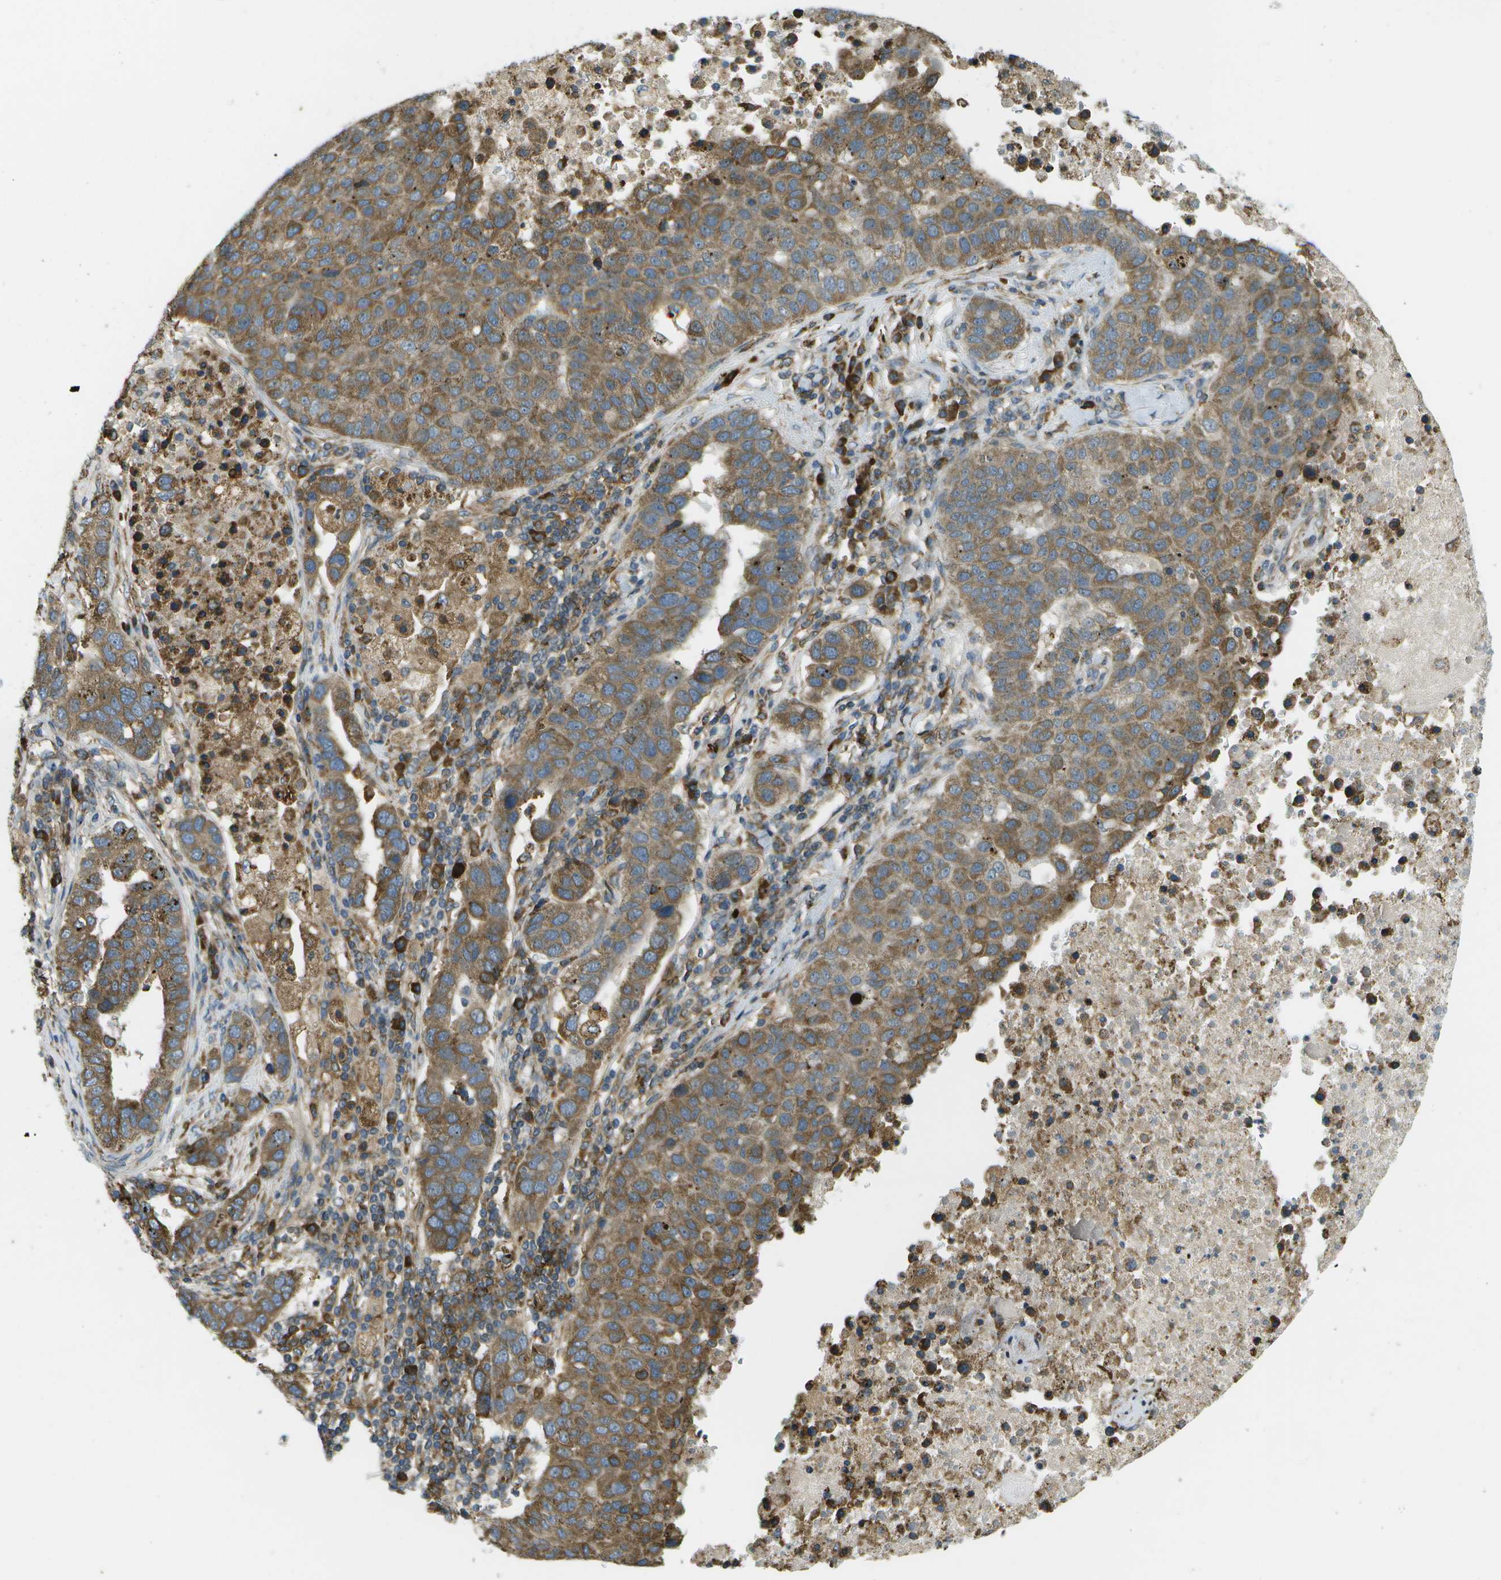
{"staining": {"intensity": "moderate", "quantity": ">75%", "location": "cytoplasmic/membranous"}, "tissue": "pancreatic cancer", "cell_type": "Tumor cells", "image_type": "cancer", "snomed": [{"axis": "morphology", "description": "Adenocarcinoma, NOS"}, {"axis": "topography", "description": "Pancreas"}], "caption": "This histopathology image displays immunohistochemistry staining of adenocarcinoma (pancreatic), with medium moderate cytoplasmic/membranous expression in about >75% of tumor cells.", "gene": "USP30", "patient": {"sex": "female", "age": 61}}